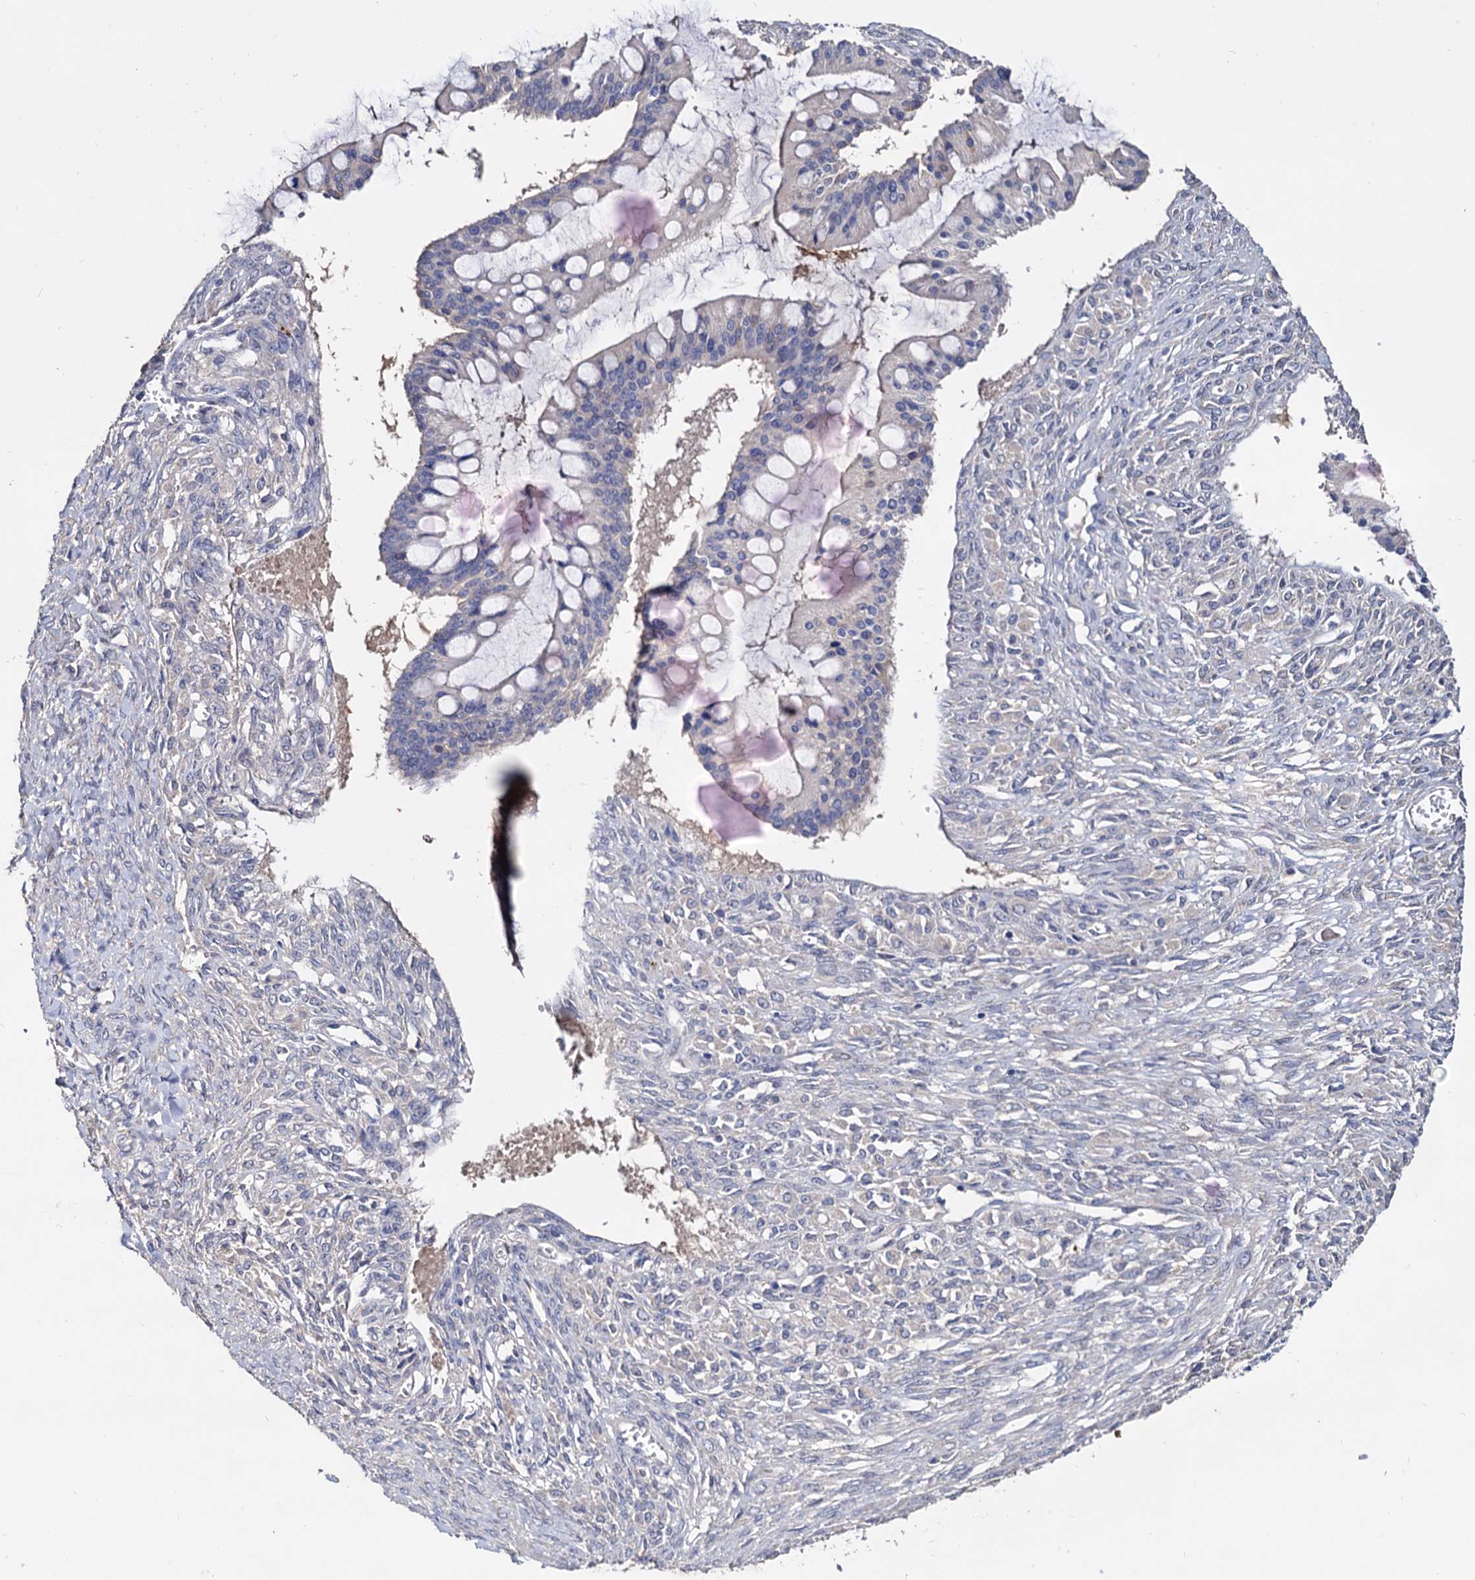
{"staining": {"intensity": "negative", "quantity": "none", "location": "none"}, "tissue": "ovarian cancer", "cell_type": "Tumor cells", "image_type": "cancer", "snomed": [{"axis": "morphology", "description": "Cystadenocarcinoma, mucinous, NOS"}, {"axis": "topography", "description": "Ovary"}], "caption": "A high-resolution histopathology image shows IHC staining of mucinous cystadenocarcinoma (ovarian), which demonstrates no significant staining in tumor cells.", "gene": "NPAS4", "patient": {"sex": "female", "age": 73}}